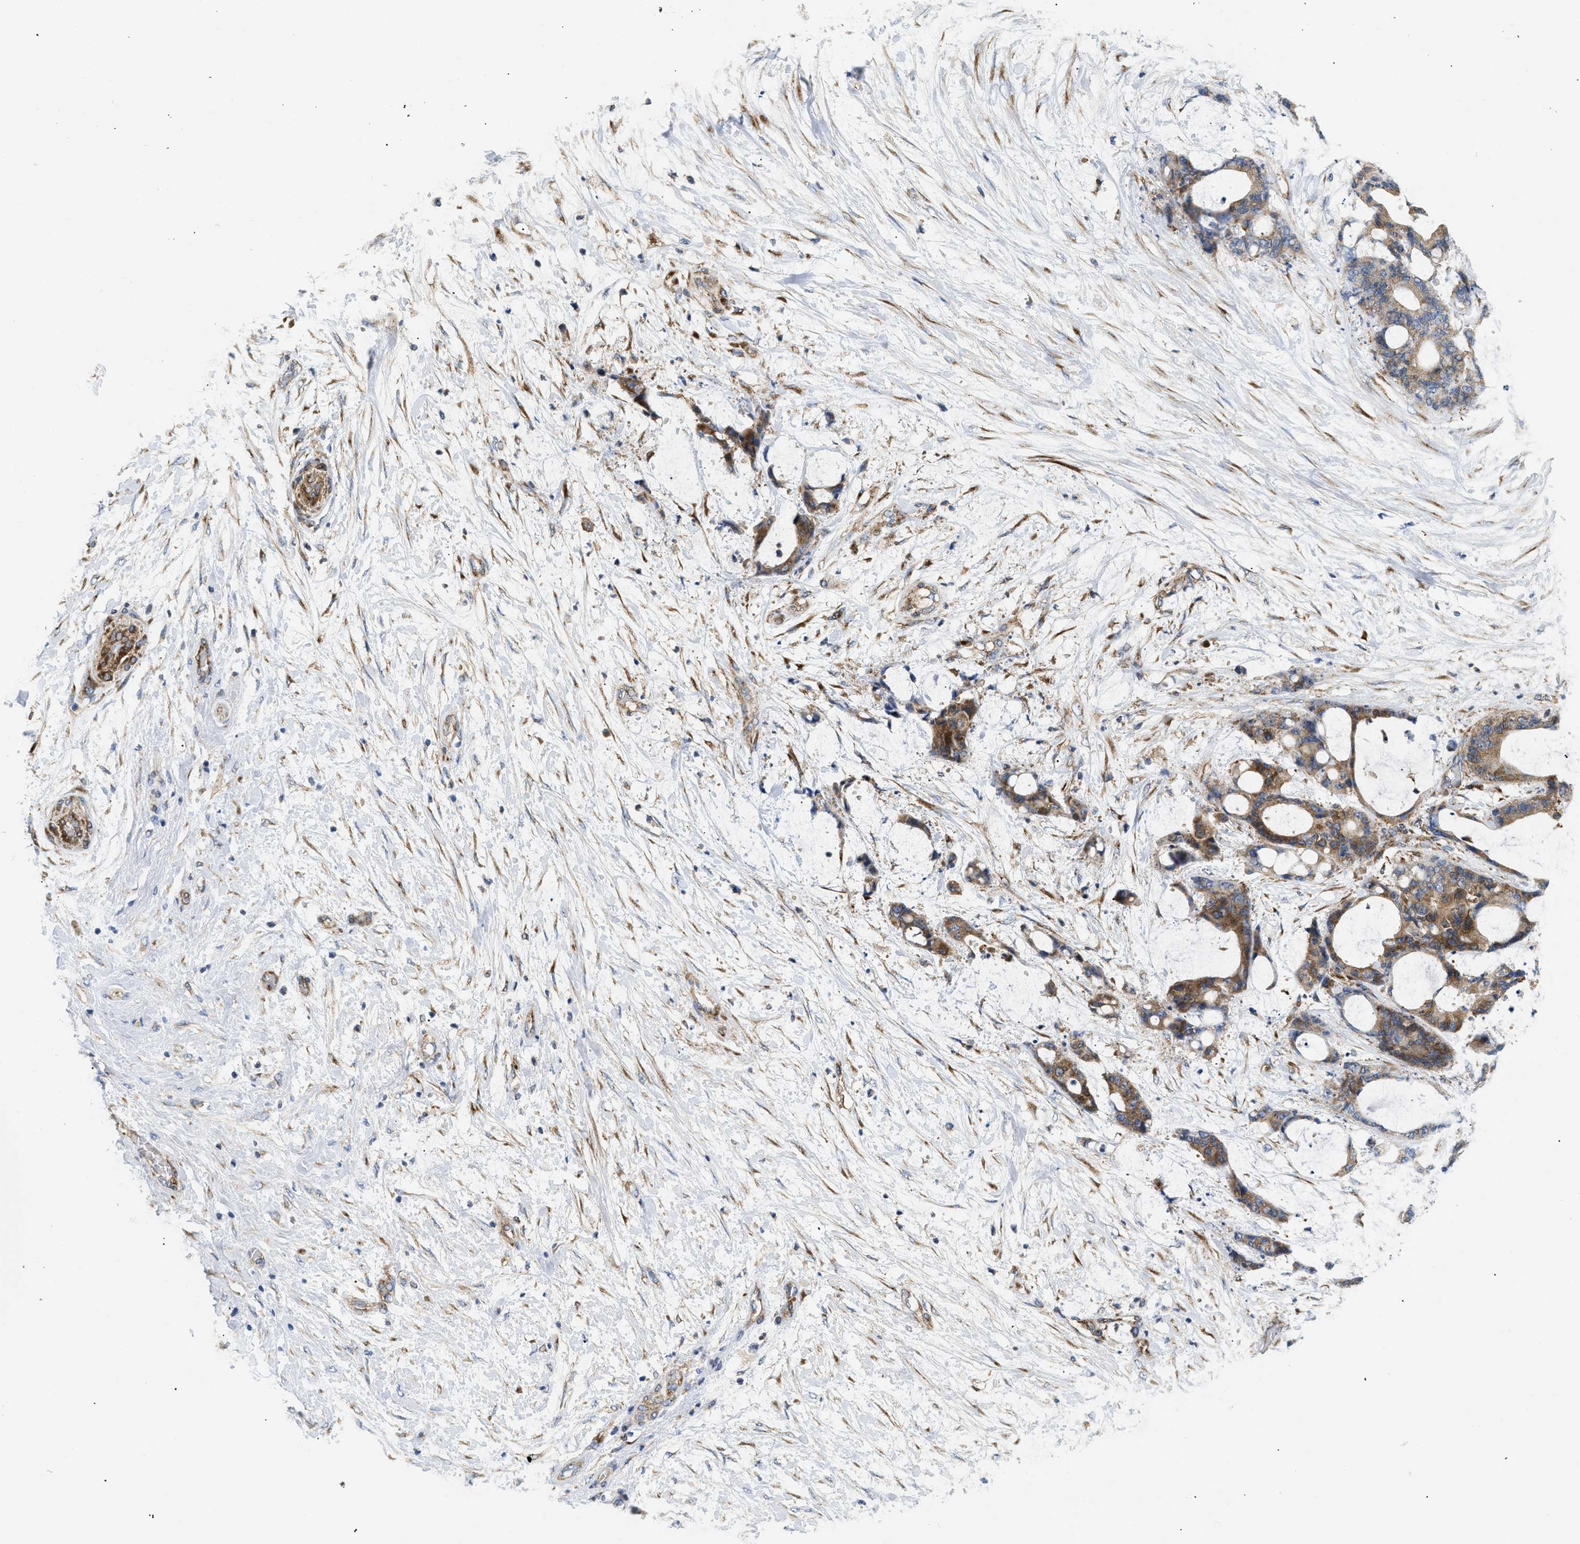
{"staining": {"intensity": "moderate", "quantity": ">75%", "location": "cytoplasmic/membranous"}, "tissue": "liver cancer", "cell_type": "Tumor cells", "image_type": "cancer", "snomed": [{"axis": "morphology", "description": "Cholangiocarcinoma"}, {"axis": "topography", "description": "Liver"}], "caption": "A photomicrograph showing moderate cytoplasmic/membranous positivity in about >75% of tumor cells in cholangiocarcinoma (liver), as visualized by brown immunohistochemical staining.", "gene": "DCTN4", "patient": {"sex": "female", "age": 73}}